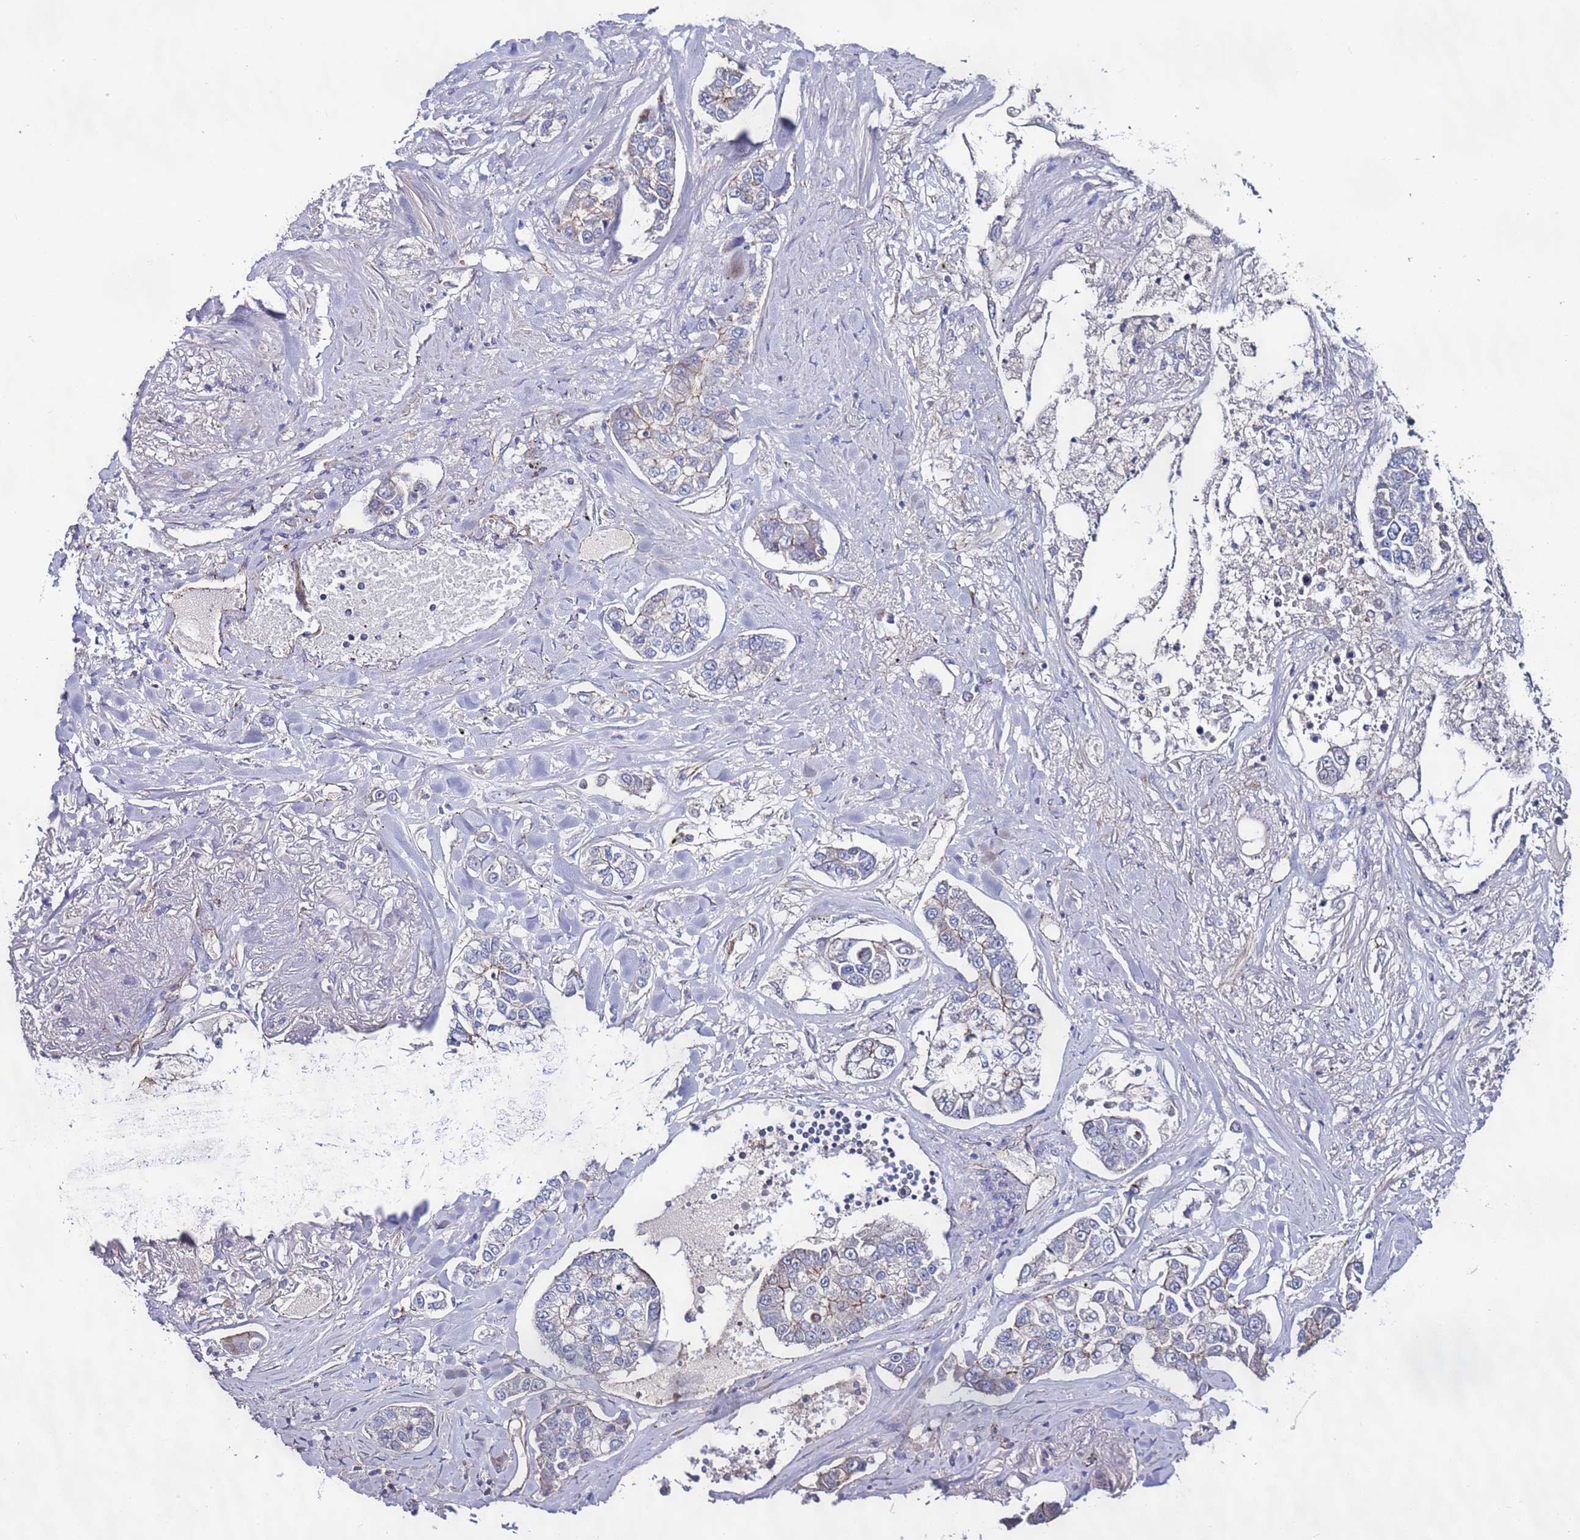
{"staining": {"intensity": "weak", "quantity": "<25%", "location": "cytoplasmic/membranous"}, "tissue": "lung cancer", "cell_type": "Tumor cells", "image_type": "cancer", "snomed": [{"axis": "morphology", "description": "Adenocarcinoma, NOS"}, {"axis": "topography", "description": "Lung"}], "caption": "Adenocarcinoma (lung) was stained to show a protein in brown. There is no significant positivity in tumor cells.", "gene": "TENM3", "patient": {"sex": "male", "age": 49}}